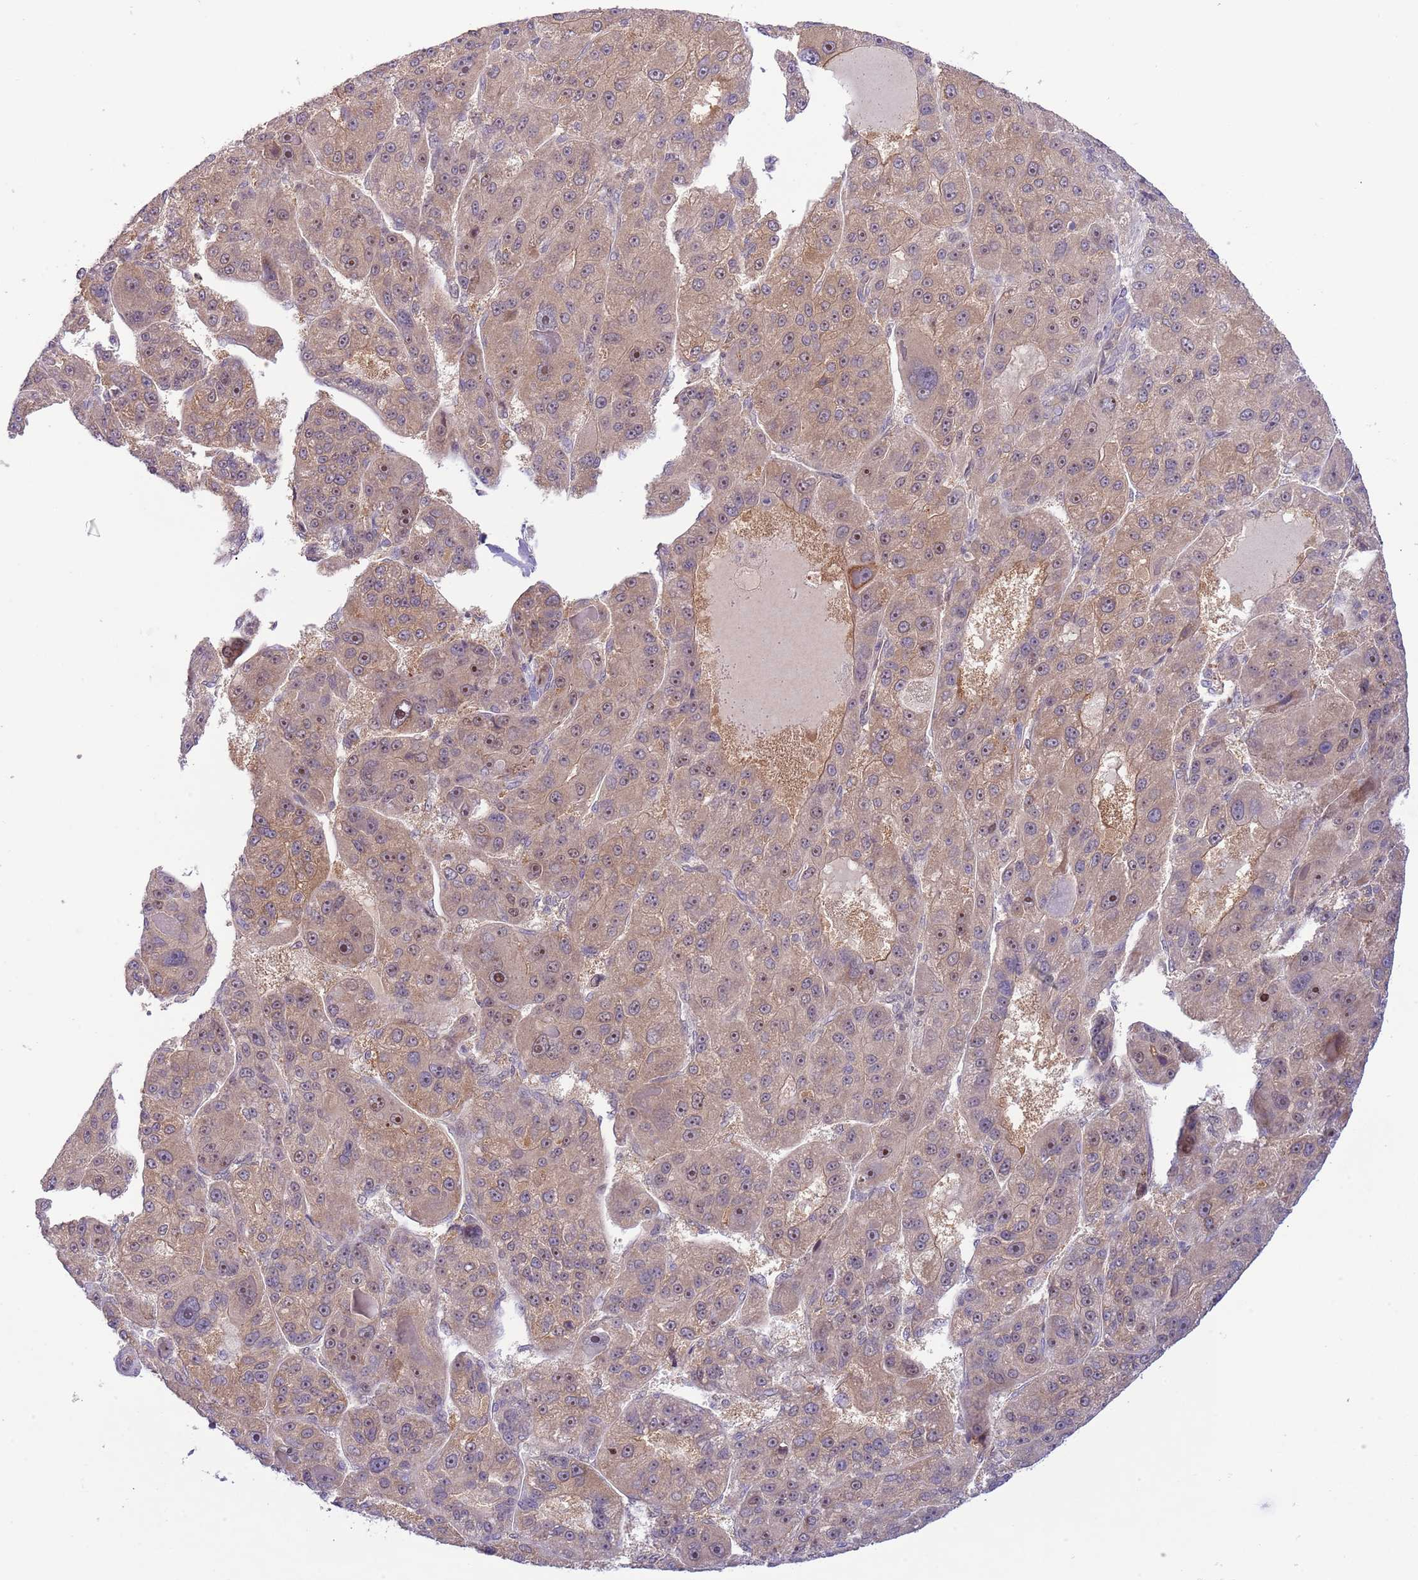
{"staining": {"intensity": "weak", "quantity": ">75%", "location": "cytoplasmic/membranous,nuclear"}, "tissue": "liver cancer", "cell_type": "Tumor cells", "image_type": "cancer", "snomed": [{"axis": "morphology", "description": "Carcinoma, Hepatocellular, NOS"}, {"axis": "topography", "description": "Liver"}], "caption": "Tumor cells demonstrate weak cytoplasmic/membranous and nuclear expression in about >75% of cells in liver cancer (hepatocellular carcinoma).", "gene": "CHD1", "patient": {"sex": "male", "age": 76}}